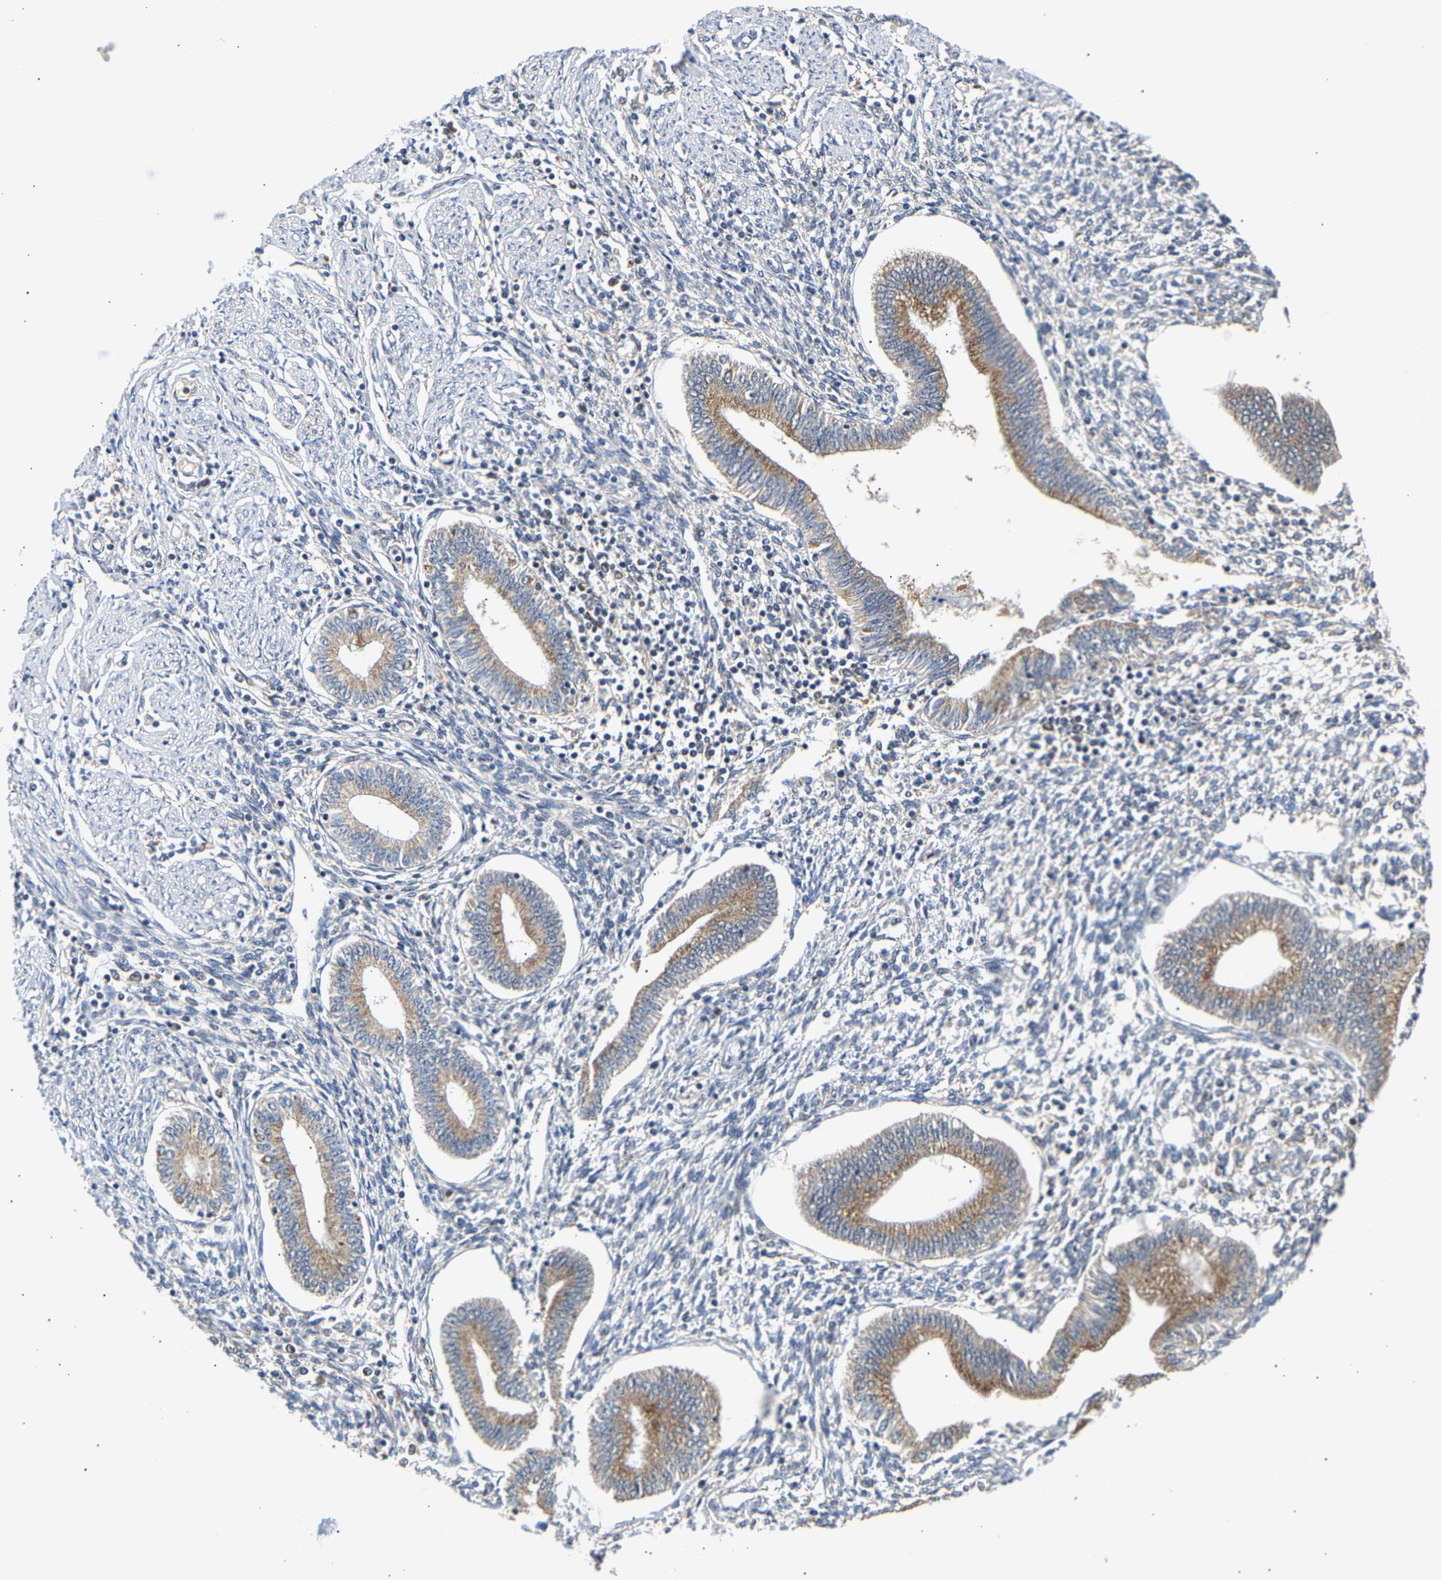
{"staining": {"intensity": "negative", "quantity": "none", "location": "none"}, "tissue": "endometrium", "cell_type": "Cells in endometrial stroma", "image_type": "normal", "snomed": [{"axis": "morphology", "description": "Normal tissue, NOS"}, {"axis": "topography", "description": "Endometrium"}], "caption": "Image shows no significant protein expression in cells in endometrial stroma of benign endometrium. The staining is performed using DAB (3,3'-diaminobenzidine) brown chromogen with nuclei counter-stained in using hematoxylin.", "gene": "PPID", "patient": {"sex": "female", "age": 50}}